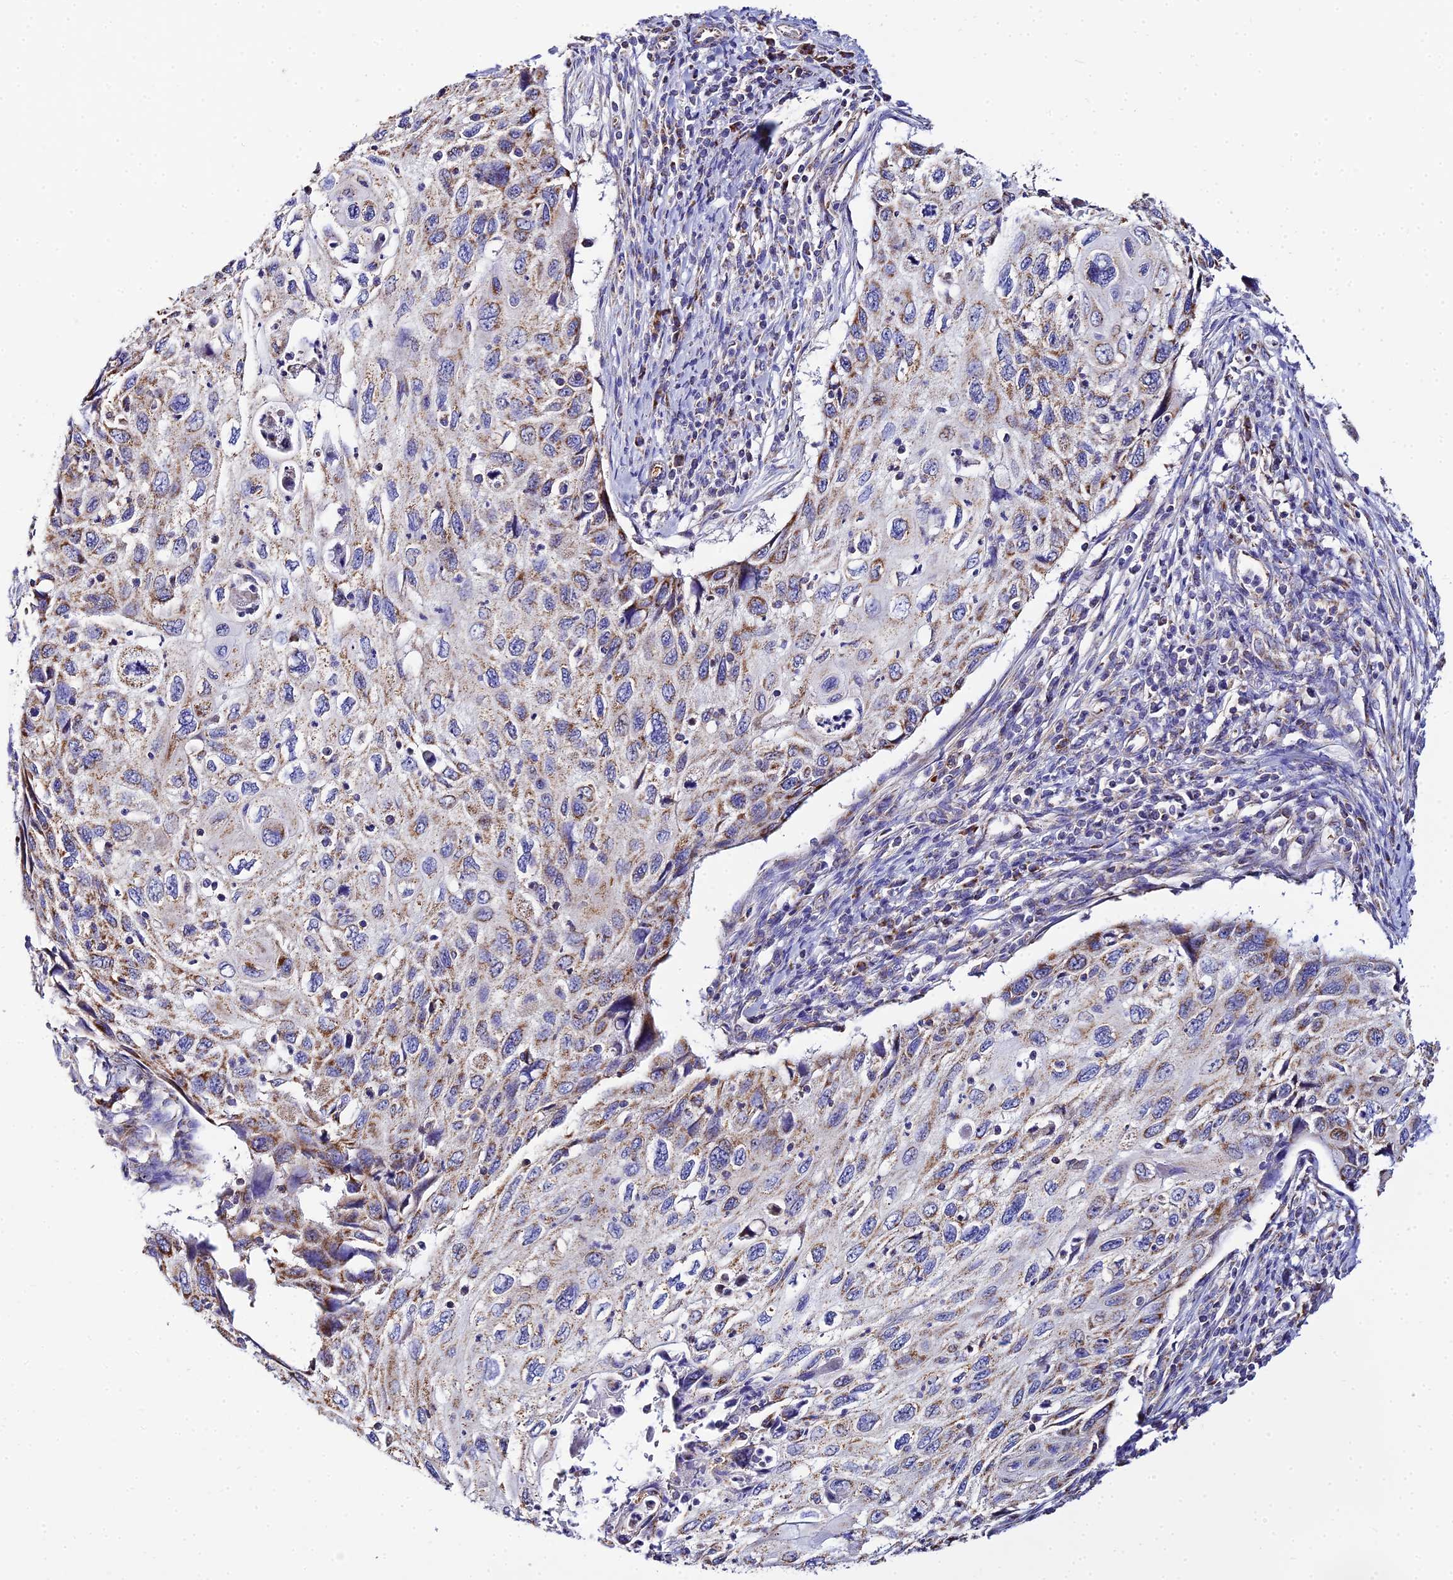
{"staining": {"intensity": "moderate", "quantity": "25%-75%", "location": "cytoplasmic/membranous"}, "tissue": "cervical cancer", "cell_type": "Tumor cells", "image_type": "cancer", "snomed": [{"axis": "morphology", "description": "Squamous cell carcinoma, NOS"}, {"axis": "topography", "description": "Cervix"}], "caption": "Tumor cells demonstrate medium levels of moderate cytoplasmic/membranous staining in approximately 25%-75% of cells in human cervical squamous cell carcinoma. The protein is stained brown, and the nuclei are stained in blue (DAB (3,3'-diaminobenzidine) IHC with brightfield microscopy, high magnification).", "gene": "TYW5", "patient": {"sex": "female", "age": 70}}